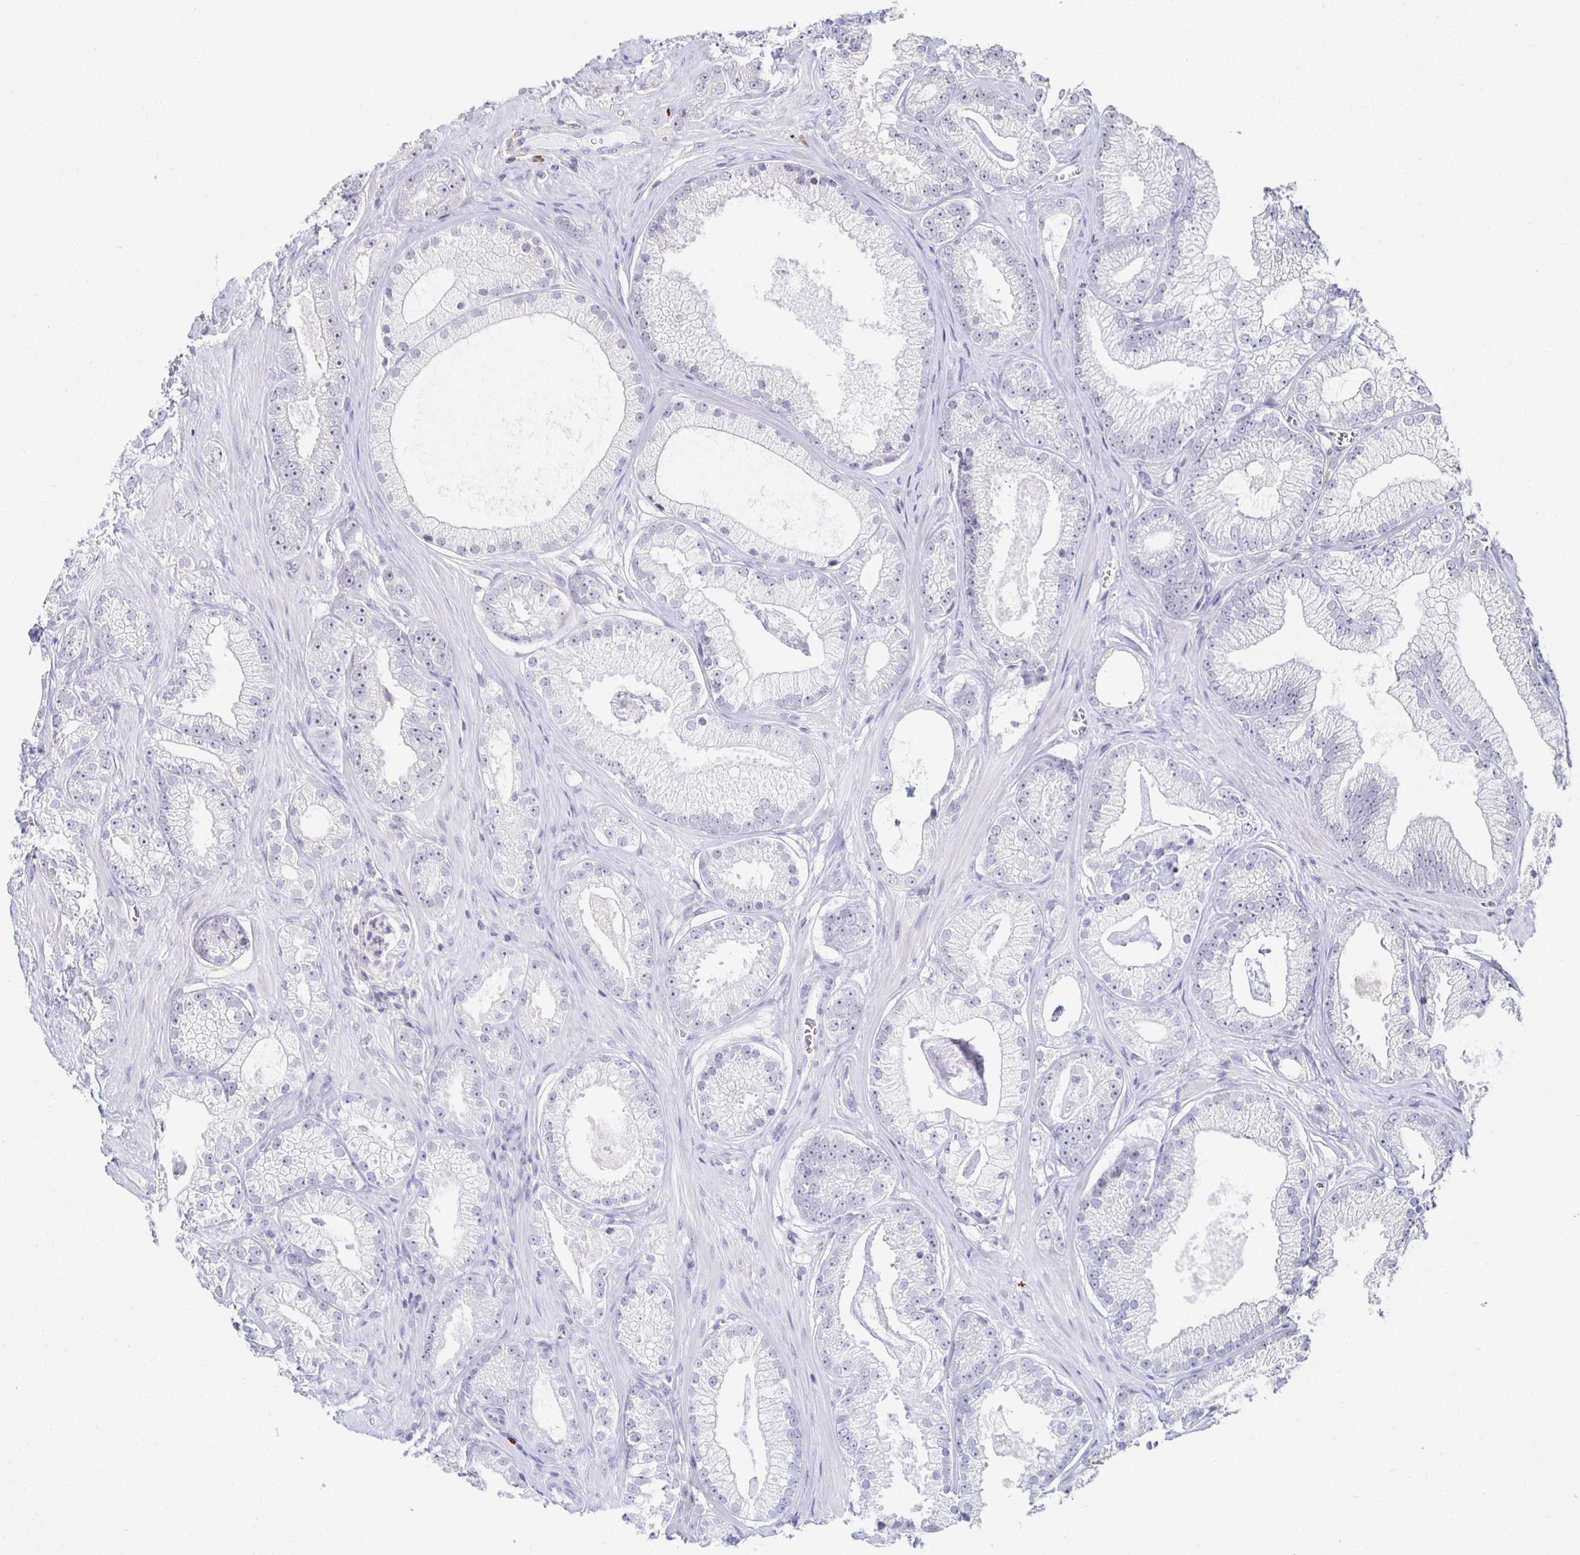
{"staining": {"intensity": "negative", "quantity": "none", "location": "none"}, "tissue": "prostate cancer", "cell_type": "Tumor cells", "image_type": "cancer", "snomed": [{"axis": "morphology", "description": "Adenocarcinoma, High grade"}, {"axis": "topography", "description": "Prostate"}], "caption": "An IHC image of prostate cancer is shown. There is no staining in tumor cells of prostate cancer.", "gene": "ZNF692", "patient": {"sex": "male", "age": 66}}